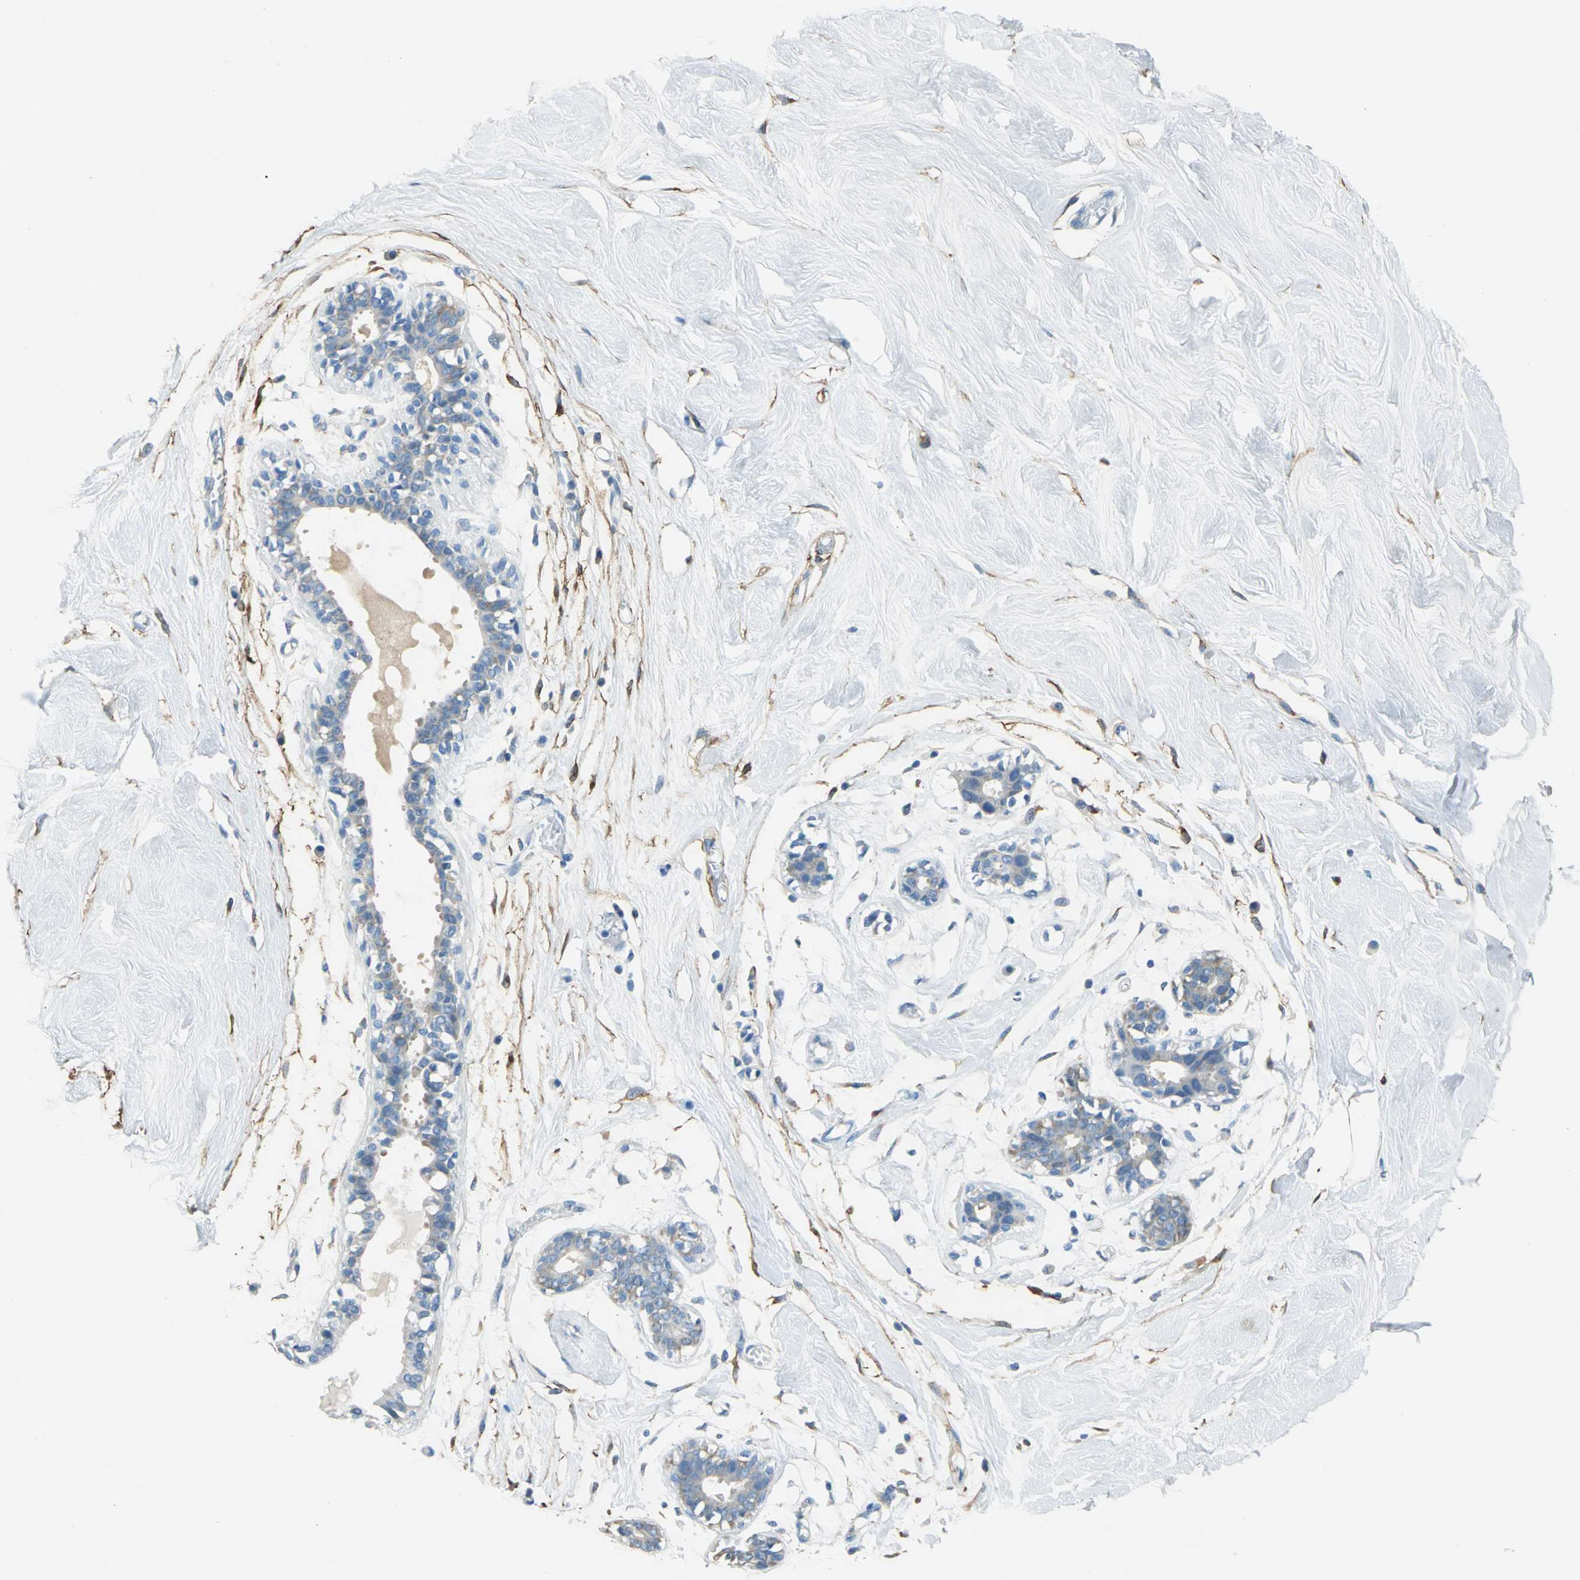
{"staining": {"intensity": "negative", "quantity": "none", "location": "none"}, "tissue": "breast", "cell_type": "Adipocytes", "image_type": "normal", "snomed": [{"axis": "morphology", "description": "Normal tissue, NOS"}, {"axis": "topography", "description": "Breast"}, {"axis": "topography", "description": "Soft tissue"}], "caption": "Protein analysis of benign breast demonstrates no significant expression in adipocytes.", "gene": "AKAP12", "patient": {"sex": "female", "age": 25}}